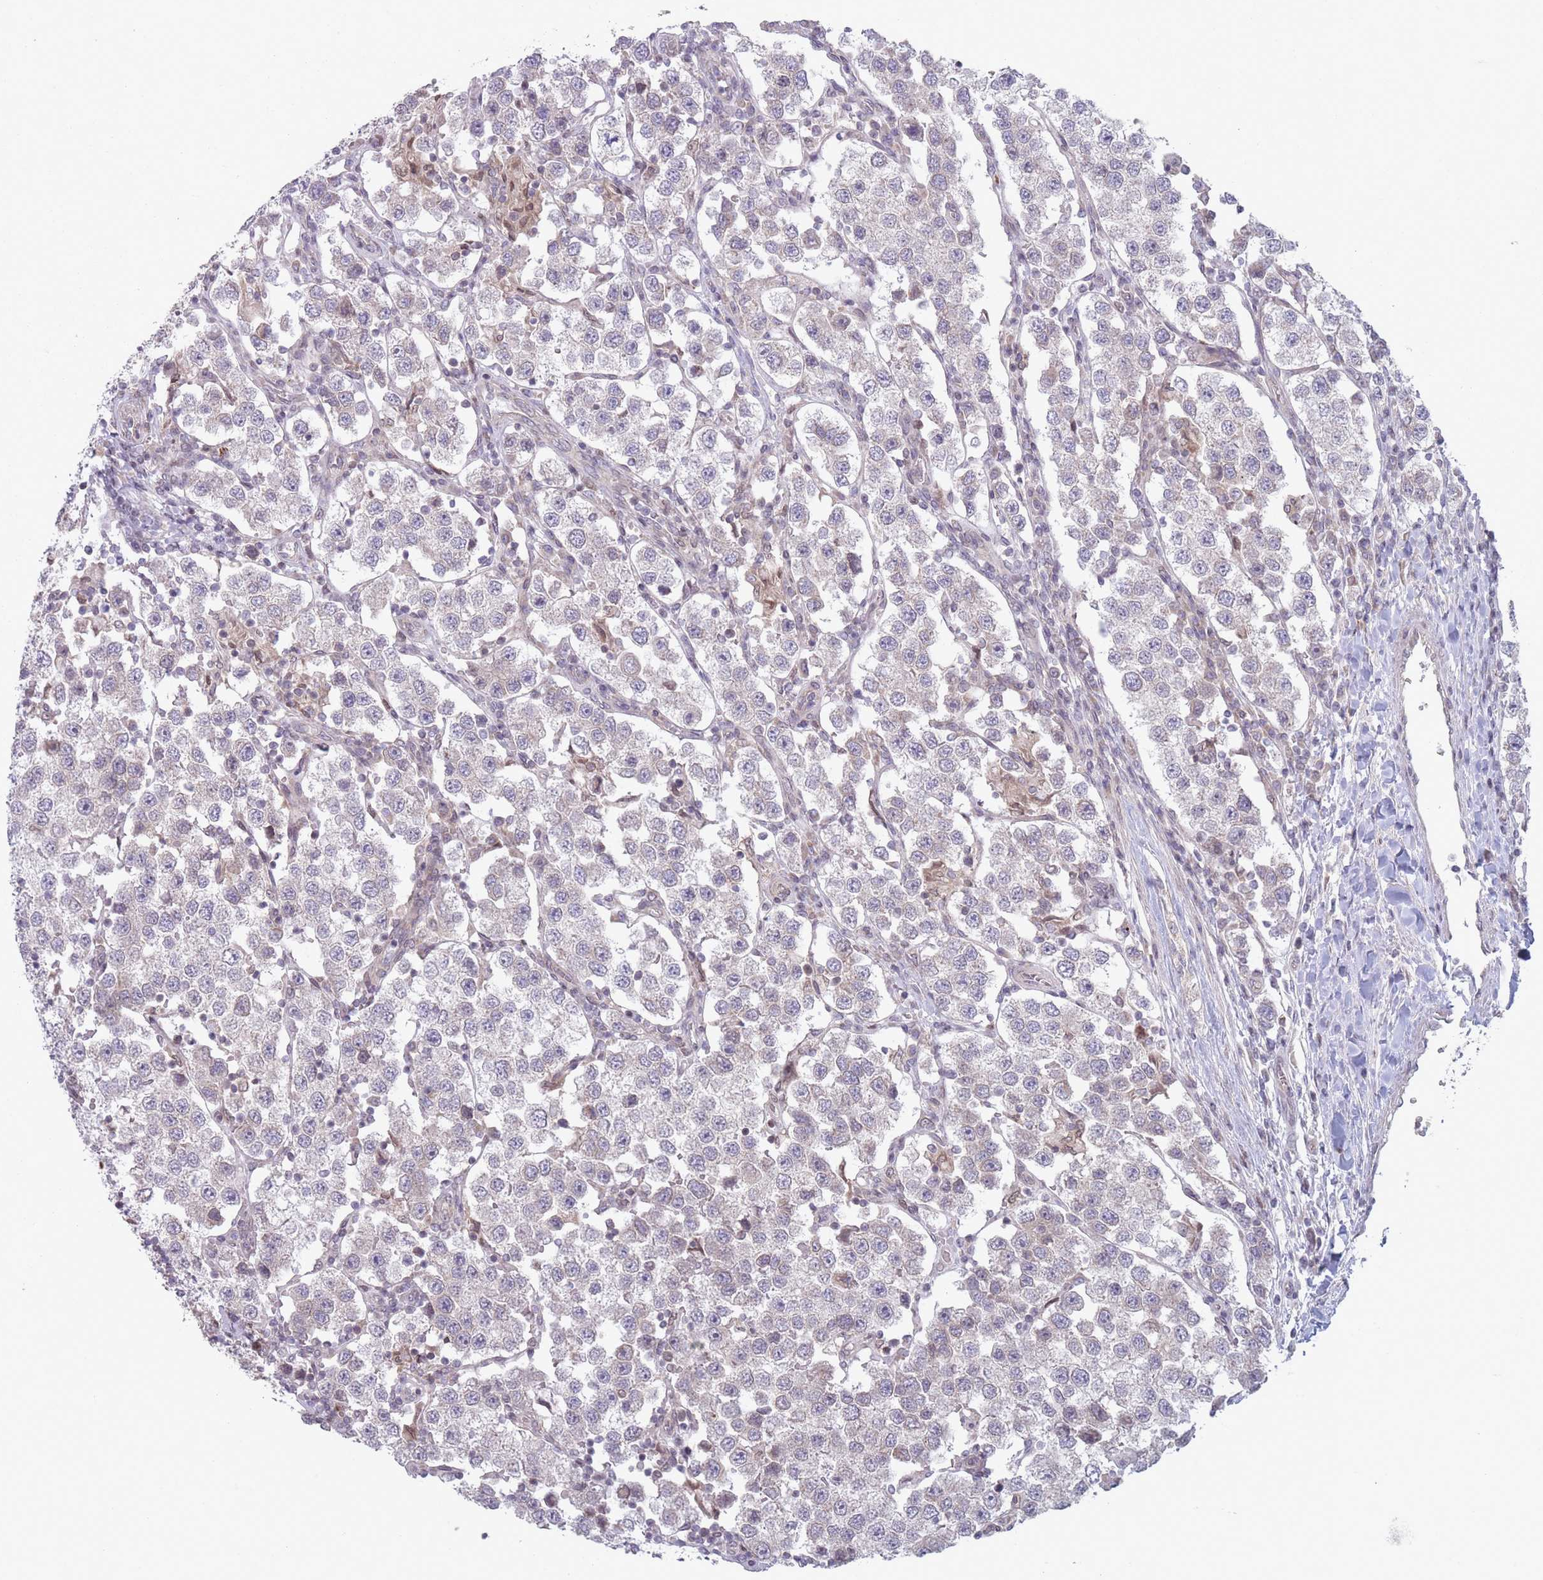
{"staining": {"intensity": "negative", "quantity": "none", "location": "none"}, "tissue": "testis cancer", "cell_type": "Tumor cells", "image_type": "cancer", "snomed": [{"axis": "morphology", "description": "Seminoma, NOS"}, {"axis": "topography", "description": "Testis"}], "caption": "Testis seminoma was stained to show a protein in brown. There is no significant expression in tumor cells.", "gene": "VRK2", "patient": {"sex": "male", "age": 37}}